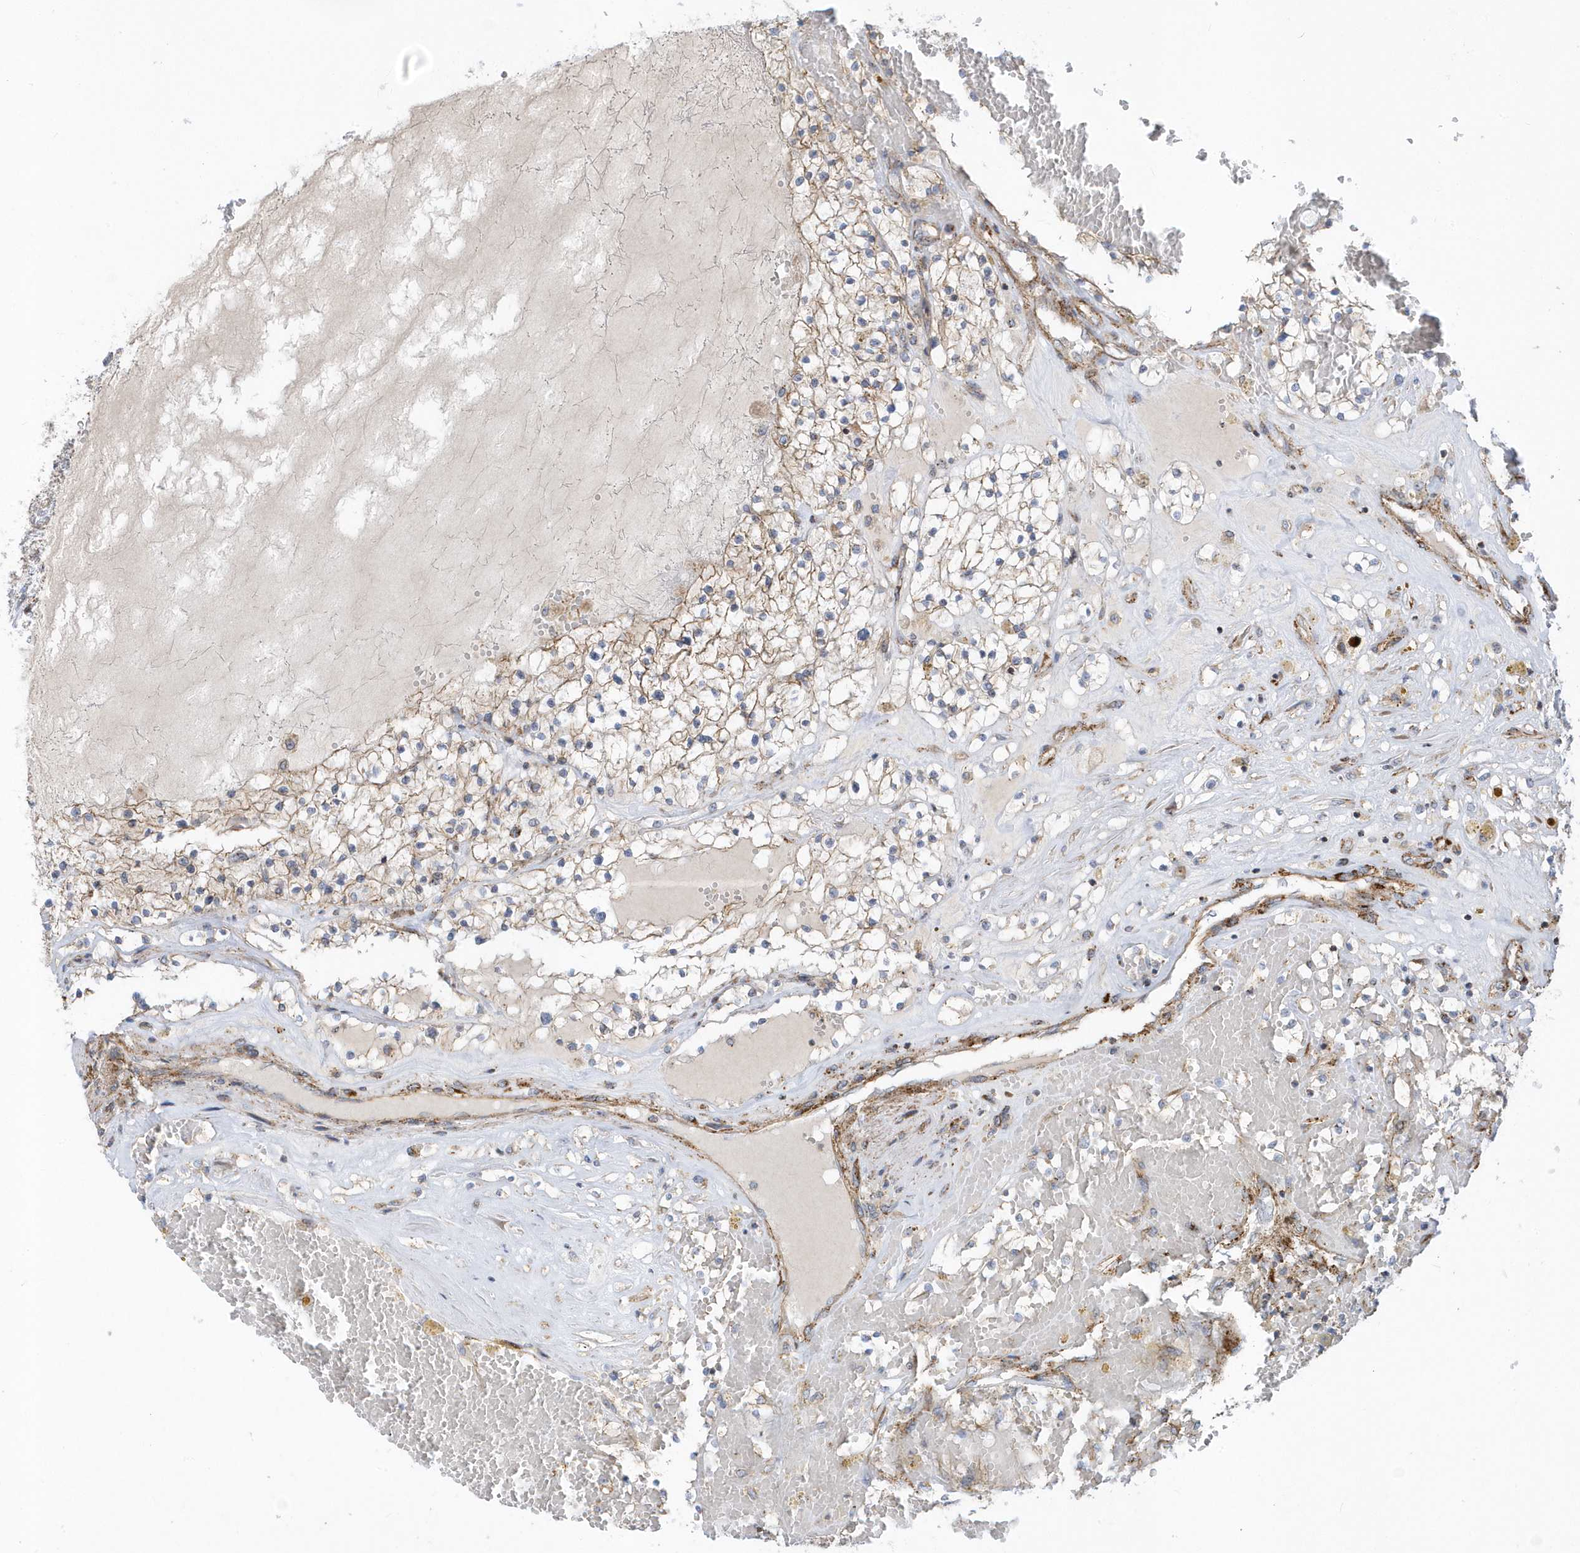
{"staining": {"intensity": "weak", "quantity": "25%-75%", "location": "cytoplasmic/membranous"}, "tissue": "renal cancer", "cell_type": "Tumor cells", "image_type": "cancer", "snomed": [{"axis": "morphology", "description": "Normal tissue, NOS"}, {"axis": "morphology", "description": "Adenocarcinoma, NOS"}, {"axis": "topography", "description": "Kidney"}], "caption": "A brown stain shows weak cytoplasmic/membranous positivity of a protein in renal adenocarcinoma tumor cells.", "gene": "HRH4", "patient": {"sex": "male", "age": 68}}